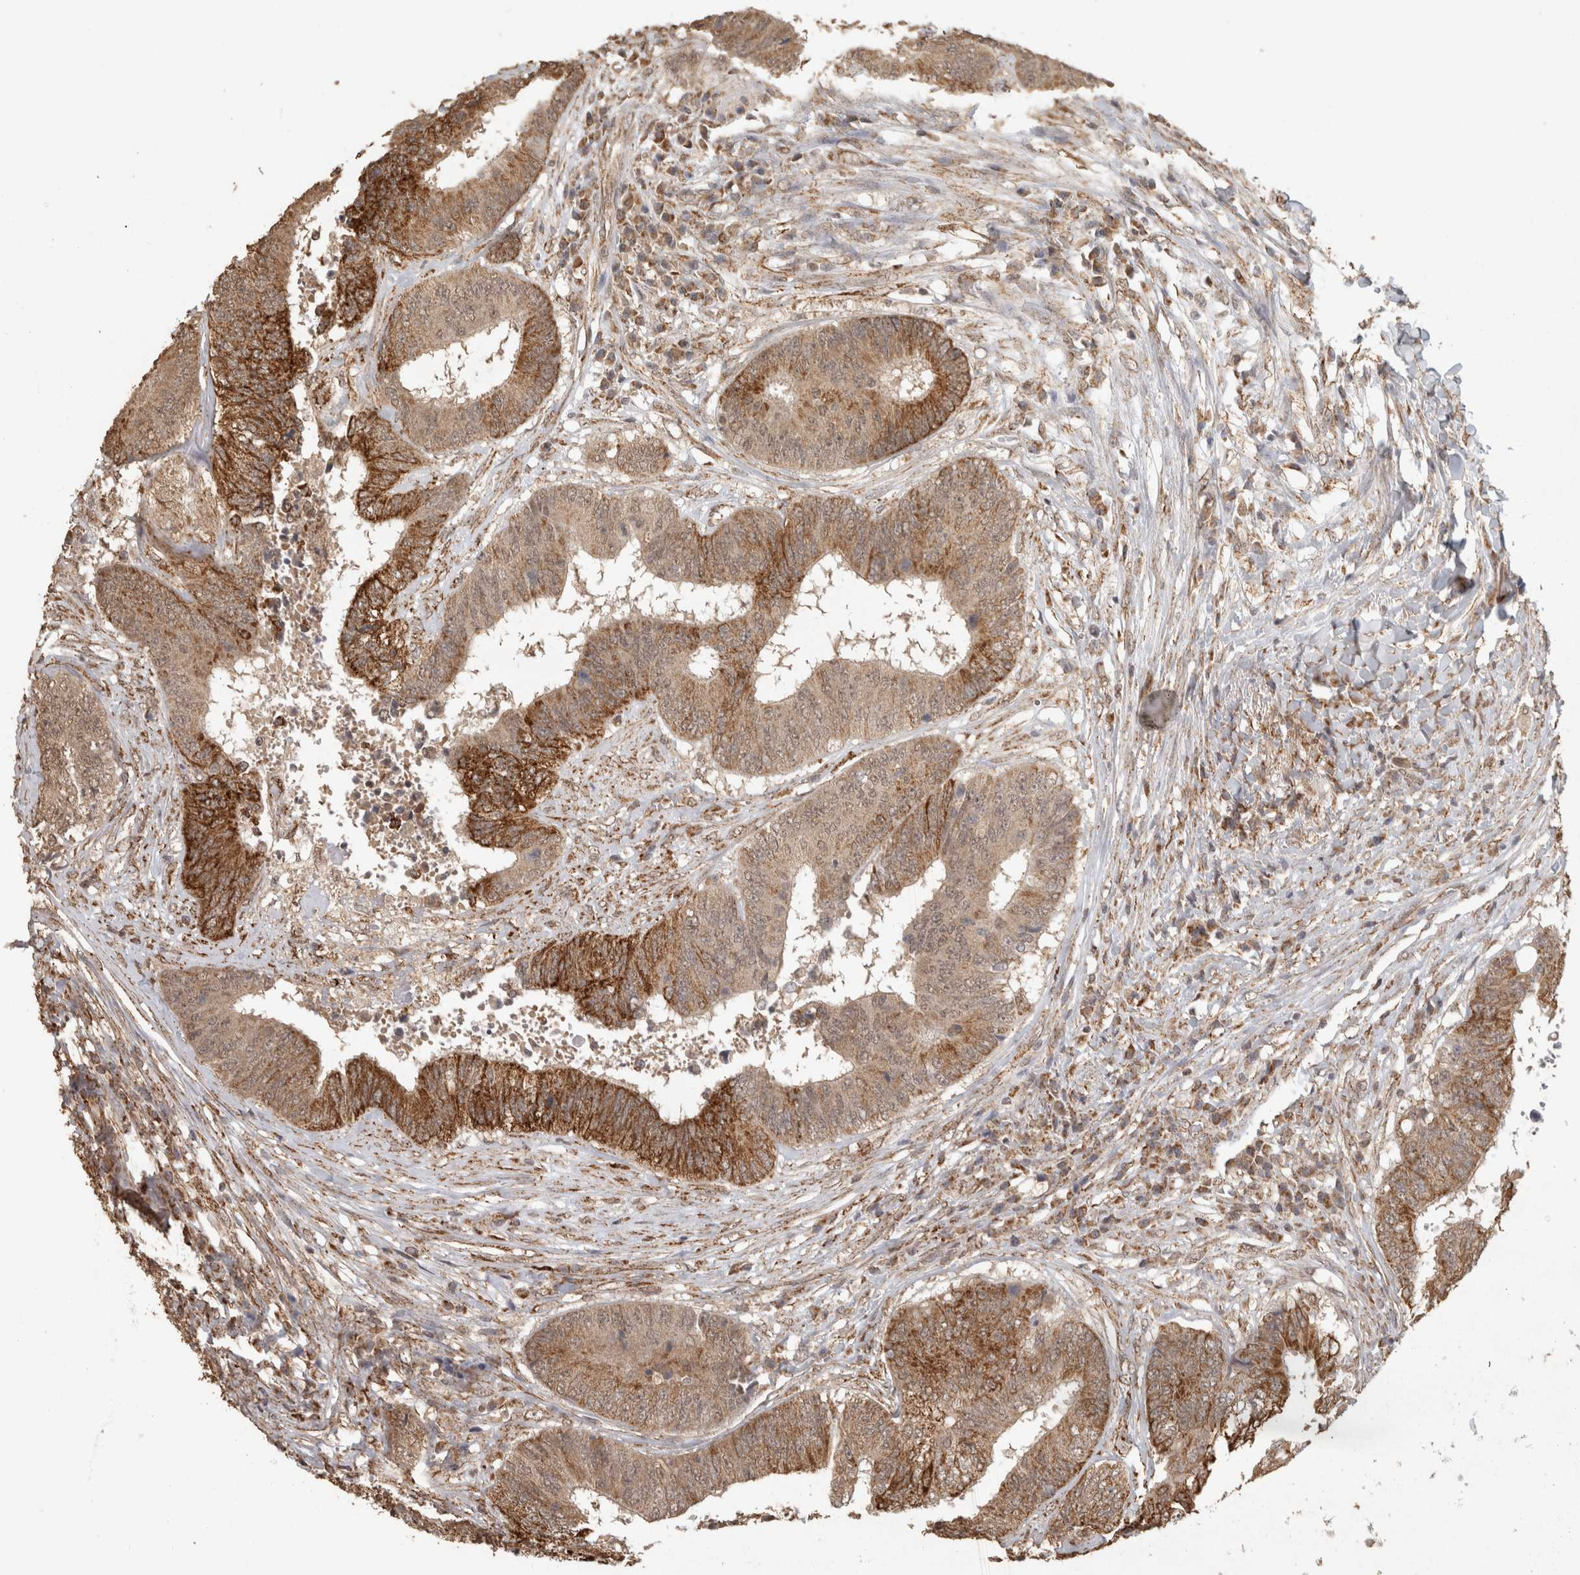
{"staining": {"intensity": "strong", "quantity": ">75%", "location": "cytoplasmic/membranous"}, "tissue": "colorectal cancer", "cell_type": "Tumor cells", "image_type": "cancer", "snomed": [{"axis": "morphology", "description": "Adenocarcinoma, NOS"}, {"axis": "topography", "description": "Rectum"}], "caption": "This photomicrograph demonstrates immunohistochemistry (IHC) staining of human colorectal cancer, with high strong cytoplasmic/membranous expression in about >75% of tumor cells.", "gene": "BNIP3L", "patient": {"sex": "male", "age": 72}}